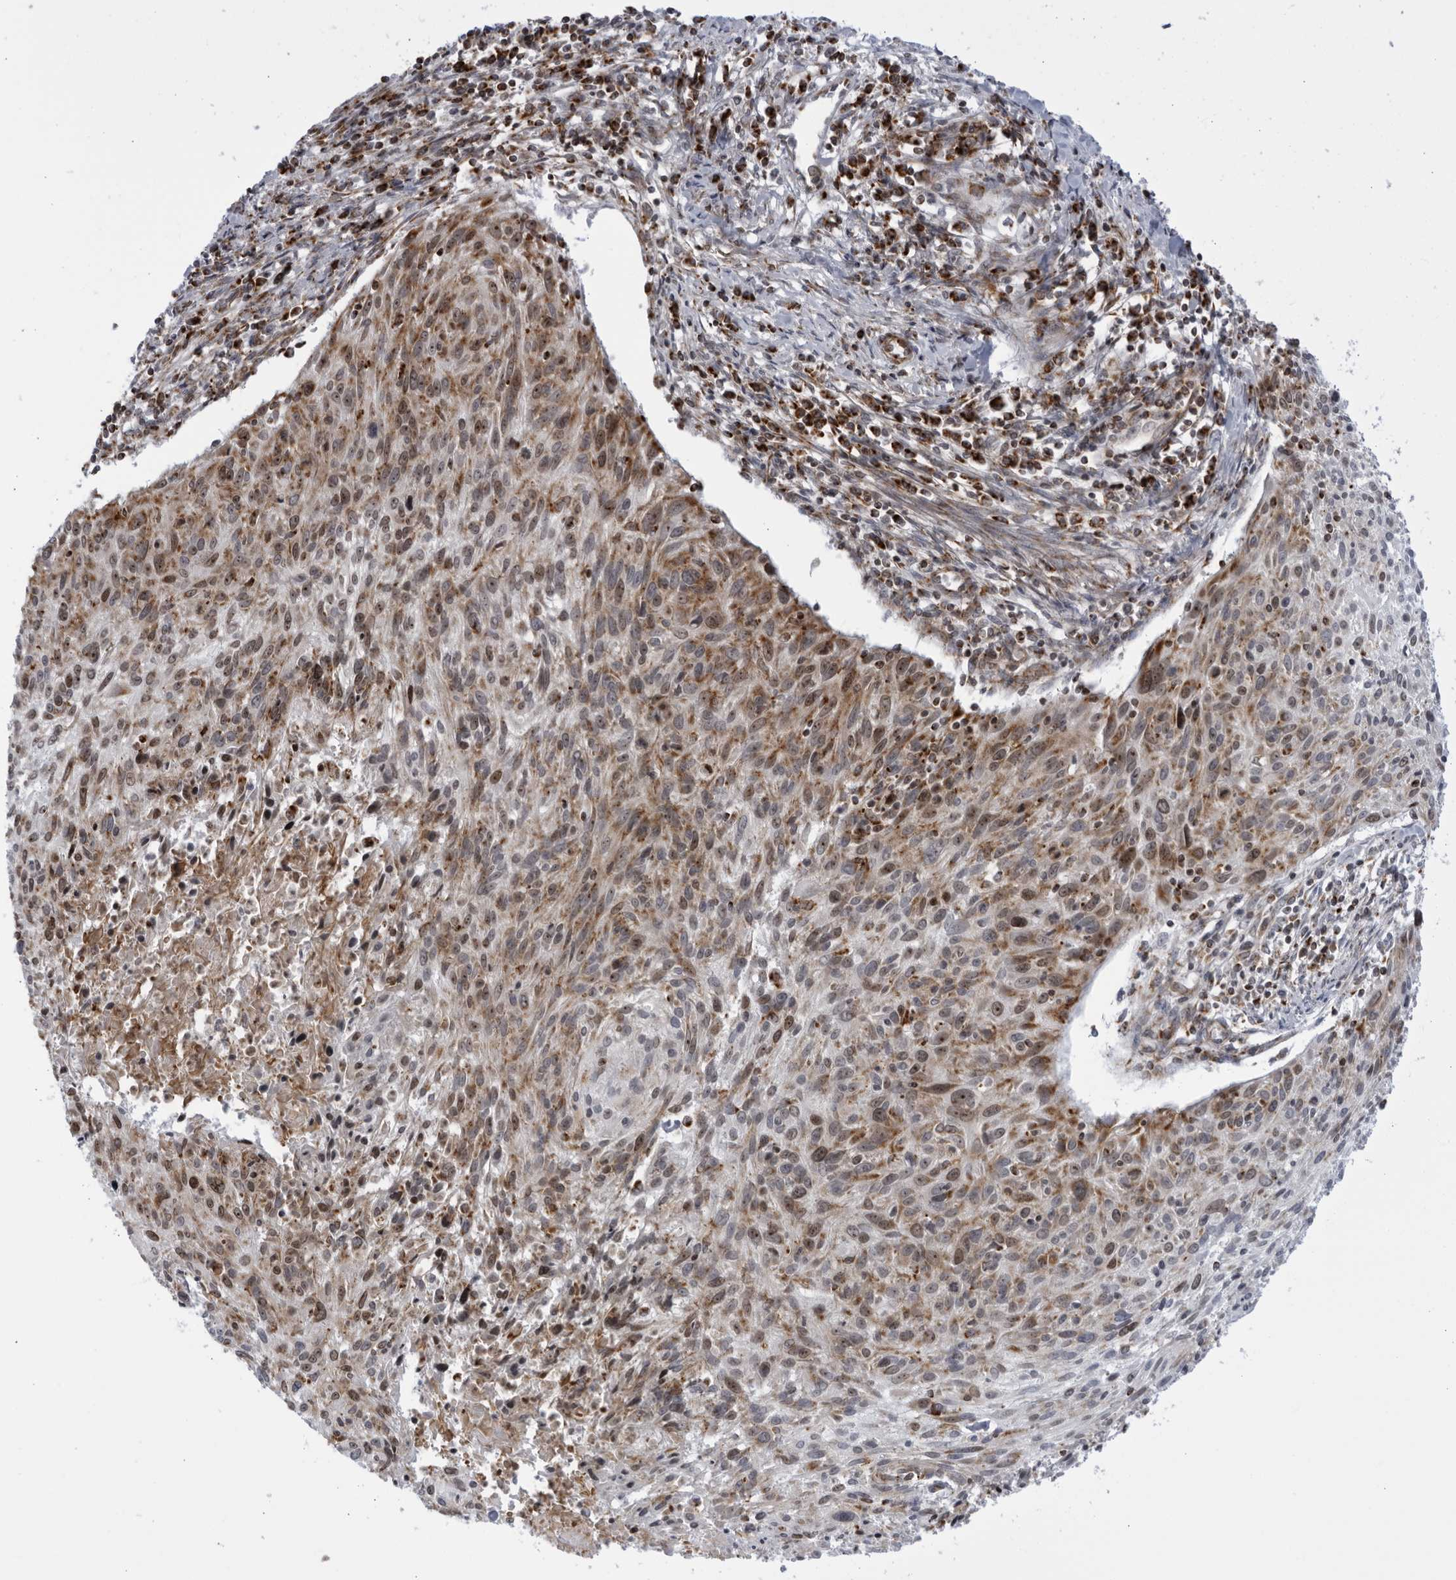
{"staining": {"intensity": "moderate", "quantity": ">75%", "location": "cytoplasmic/membranous,nuclear"}, "tissue": "cervical cancer", "cell_type": "Tumor cells", "image_type": "cancer", "snomed": [{"axis": "morphology", "description": "Squamous cell carcinoma, NOS"}, {"axis": "topography", "description": "Cervix"}], "caption": "Tumor cells demonstrate moderate cytoplasmic/membranous and nuclear expression in about >75% of cells in cervical cancer (squamous cell carcinoma).", "gene": "RBM34", "patient": {"sex": "female", "age": 51}}